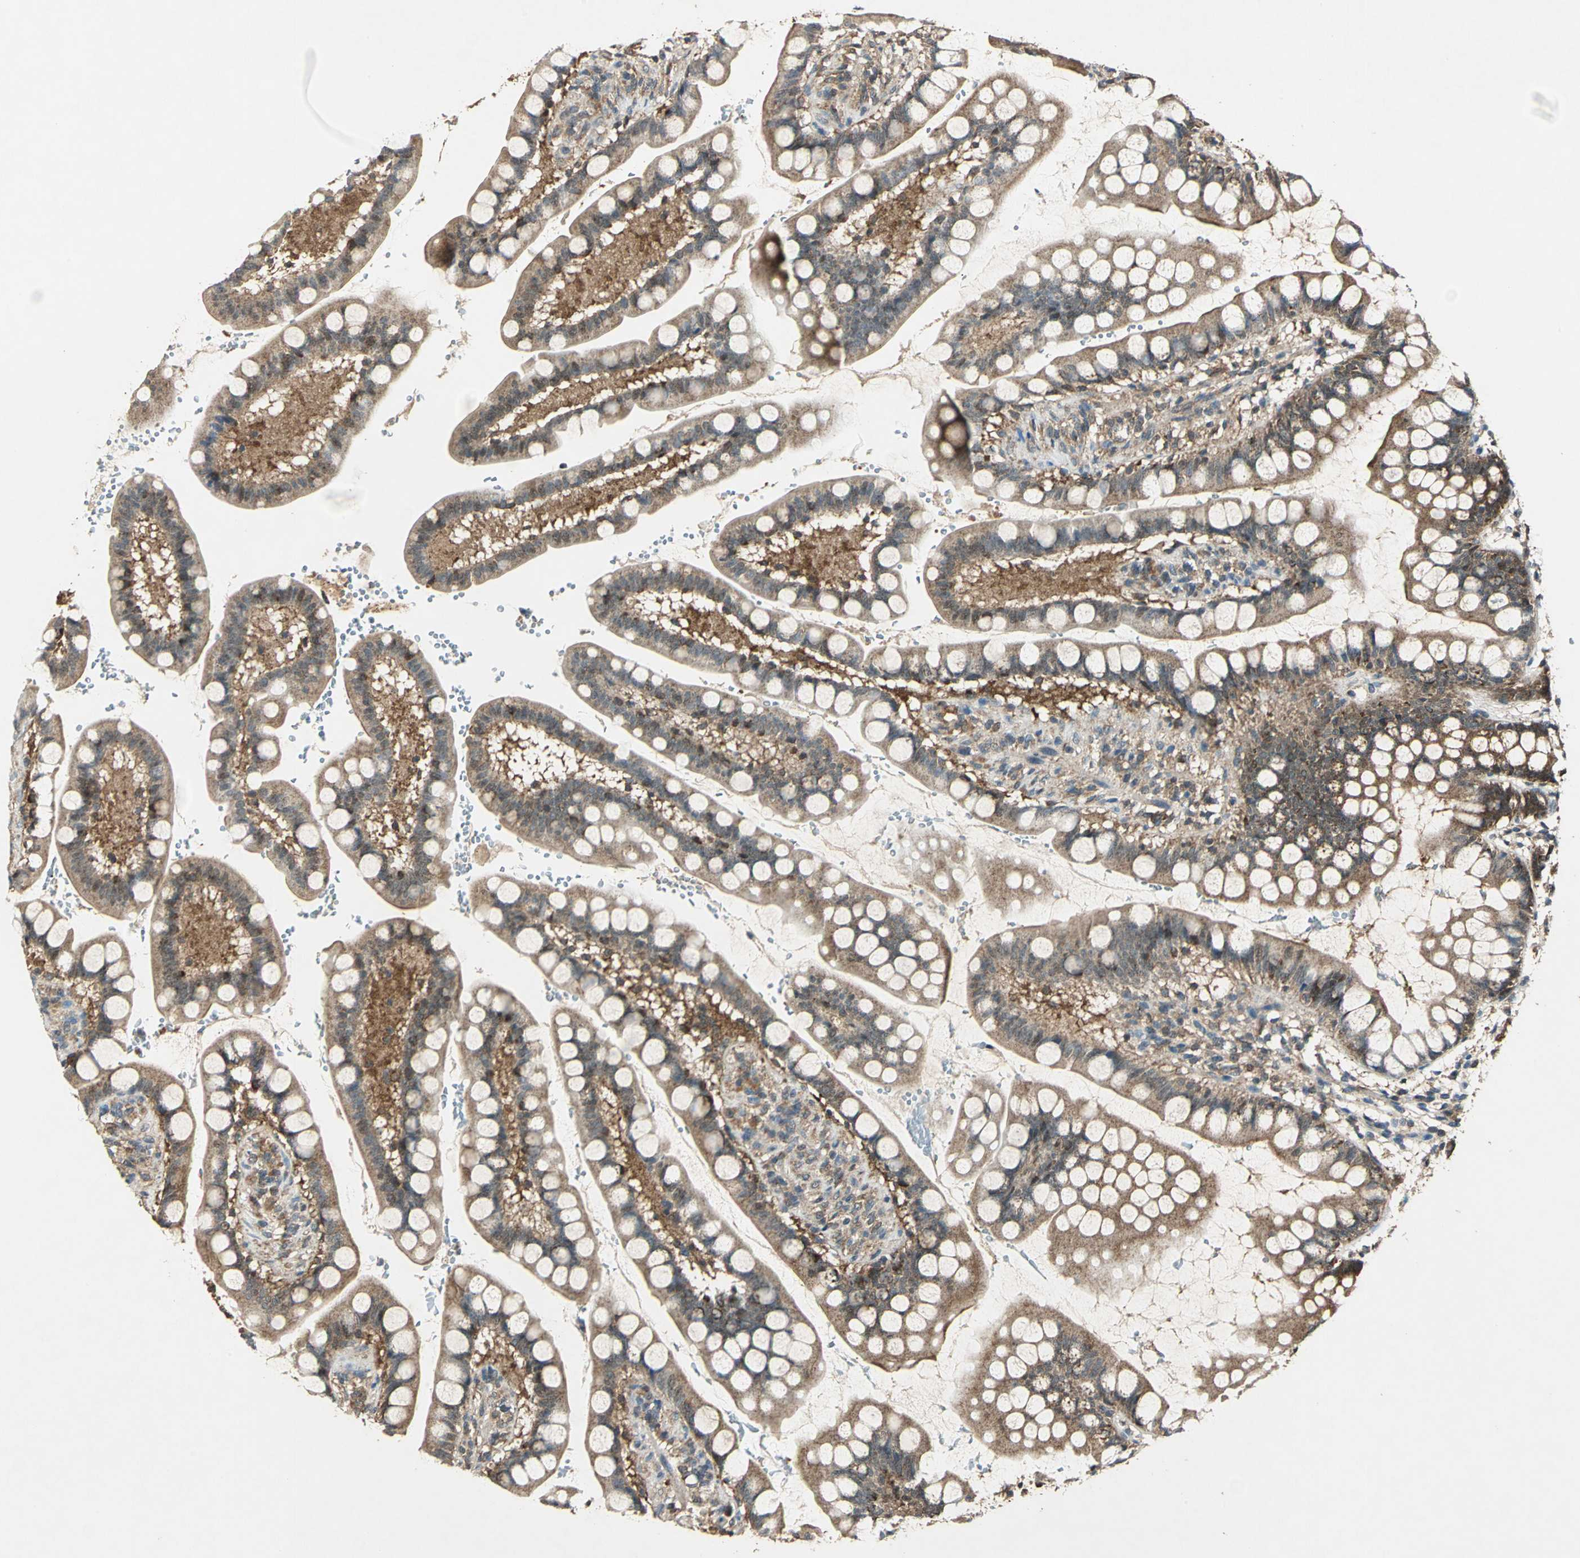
{"staining": {"intensity": "strong", "quantity": ">75%", "location": "cytoplasmic/membranous"}, "tissue": "small intestine", "cell_type": "Glandular cells", "image_type": "normal", "snomed": [{"axis": "morphology", "description": "Normal tissue, NOS"}, {"axis": "topography", "description": "Small intestine"}], "caption": "High-magnification brightfield microscopy of unremarkable small intestine stained with DAB (brown) and counterstained with hematoxylin (blue). glandular cells exhibit strong cytoplasmic/membranous positivity is appreciated in approximately>75% of cells.", "gene": "AHSA1", "patient": {"sex": "female", "age": 58}}